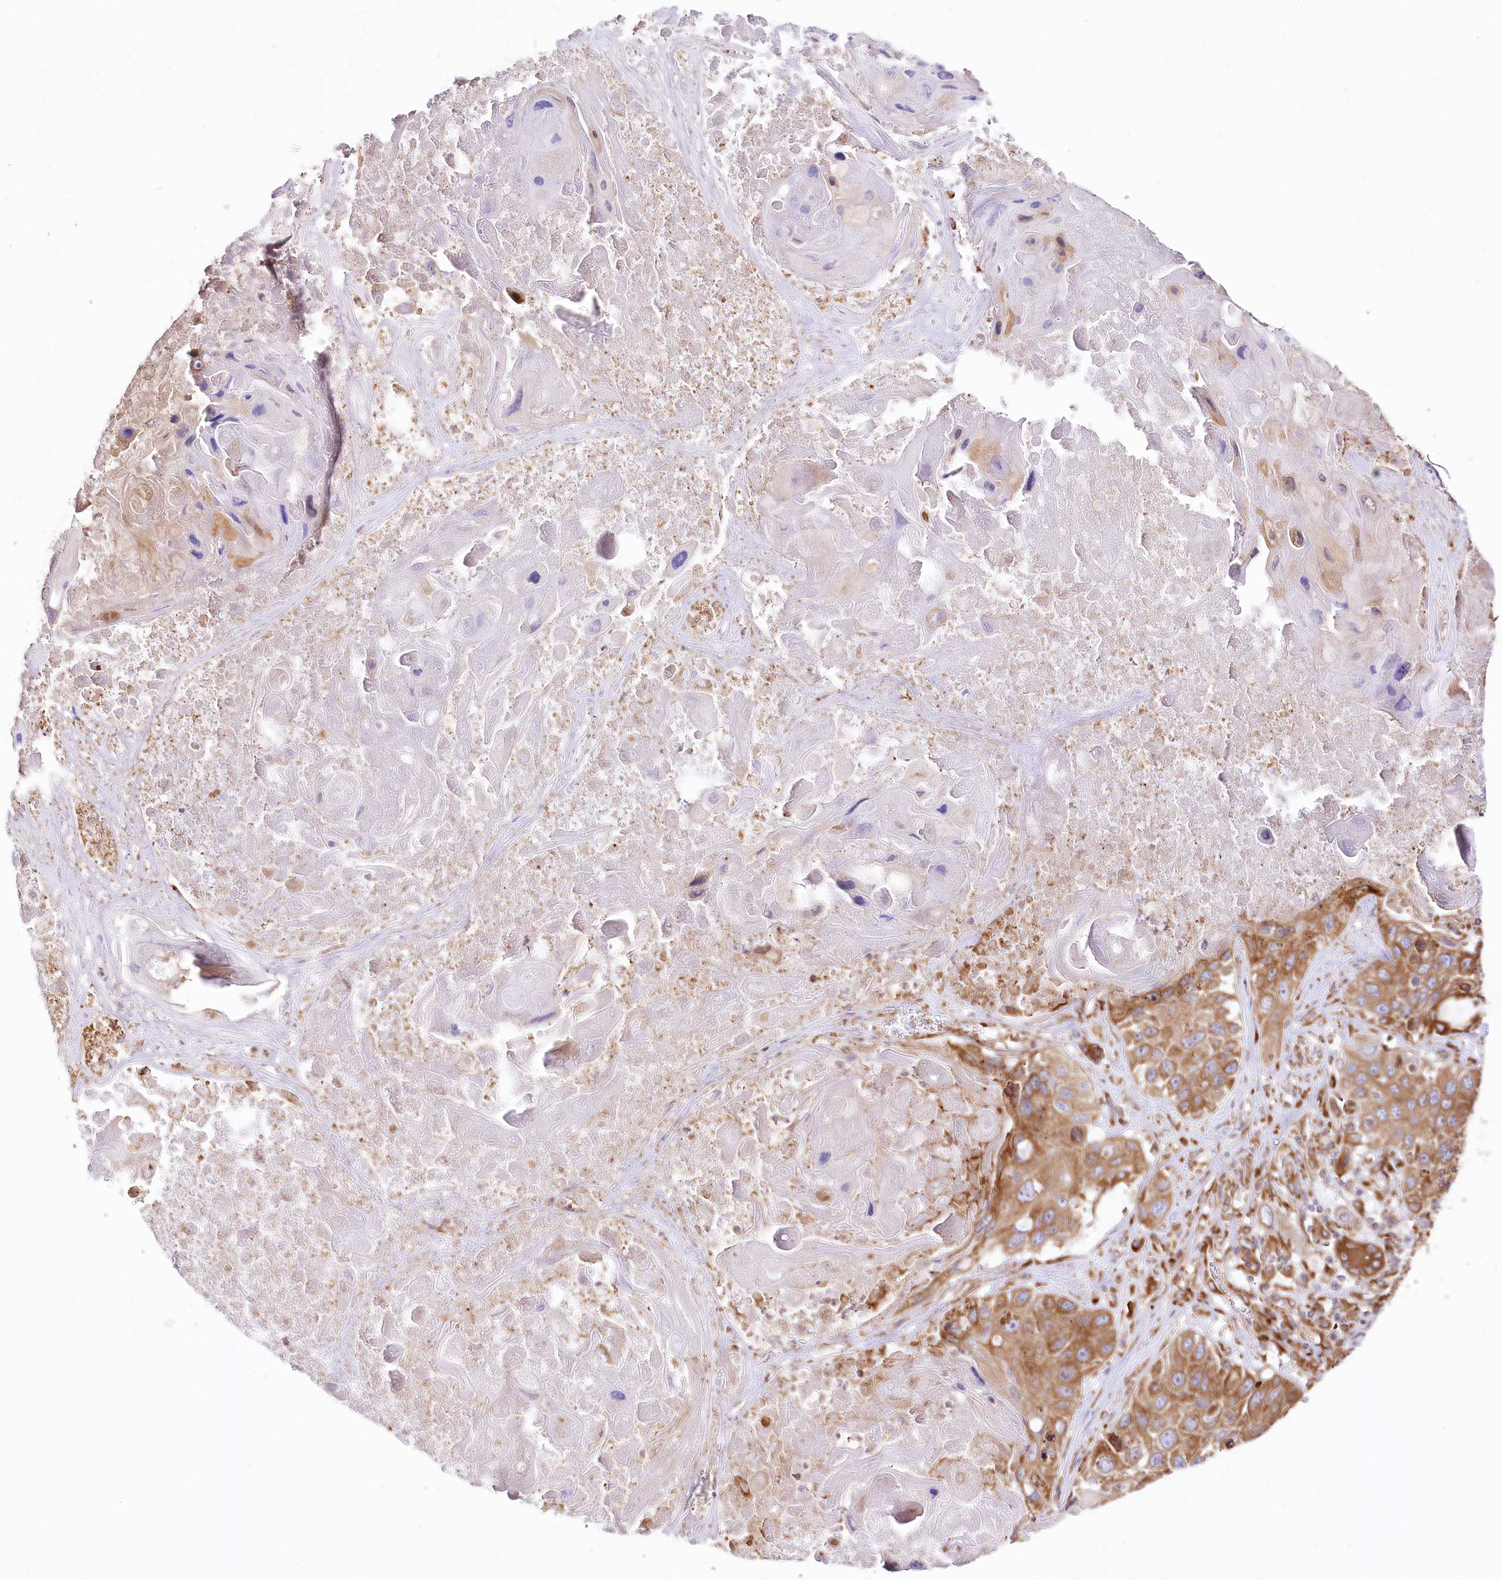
{"staining": {"intensity": "moderate", "quantity": ">75%", "location": "cytoplasmic/membranous"}, "tissue": "lung cancer", "cell_type": "Tumor cells", "image_type": "cancer", "snomed": [{"axis": "morphology", "description": "Squamous cell carcinoma, NOS"}, {"axis": "topography", "description": "Lung"}], "caption": "There is medium levels of moderate cytoplasmic/membranous staining in tumor cells of squamous cell carcinoma (lung), as demonstrated by immunohistochemical staining (brown color).", "gene": "CNPY2", "patient": {"sex": "male", "age": 61}}